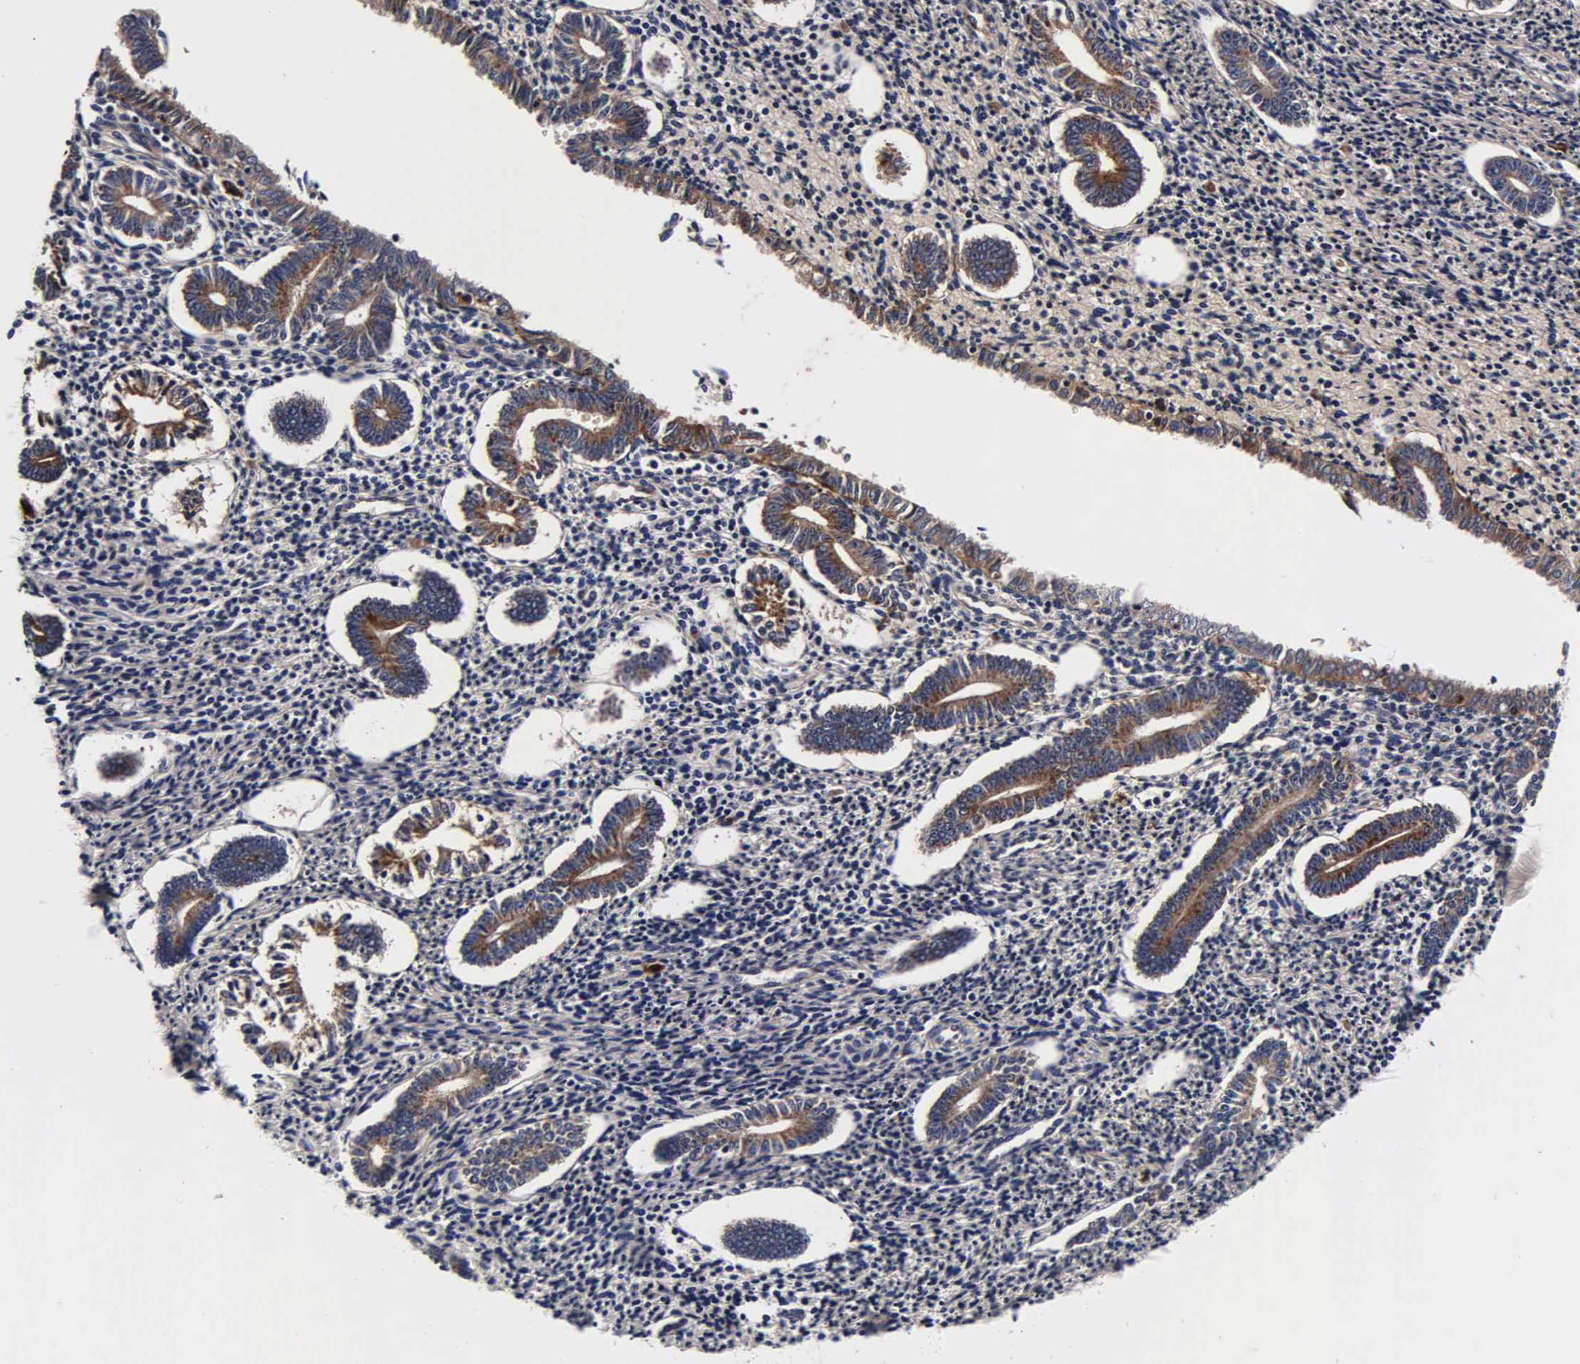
{"staining": {"intensity": "negative", "quantity": "none", "location": "none"}, "tissue": "endometrium", "cell_type": "Cells in endometrial stroma", "image_type": "normal", "snomed": [{"axis": "morphology", "description": "Normal tissue, NOS"}, {"axis": "topography", "description": "Endometrium"}], "caption": "Immunohistochemistry (IHC) image of normal endometrium: human endometrium stained with DAB (3,3'-diaminobenzidine) demonstrates no significant protein expression in cells in endometrial stroma.", "gene": "CST3", "patient": {"sex": "female", "age": 52}}